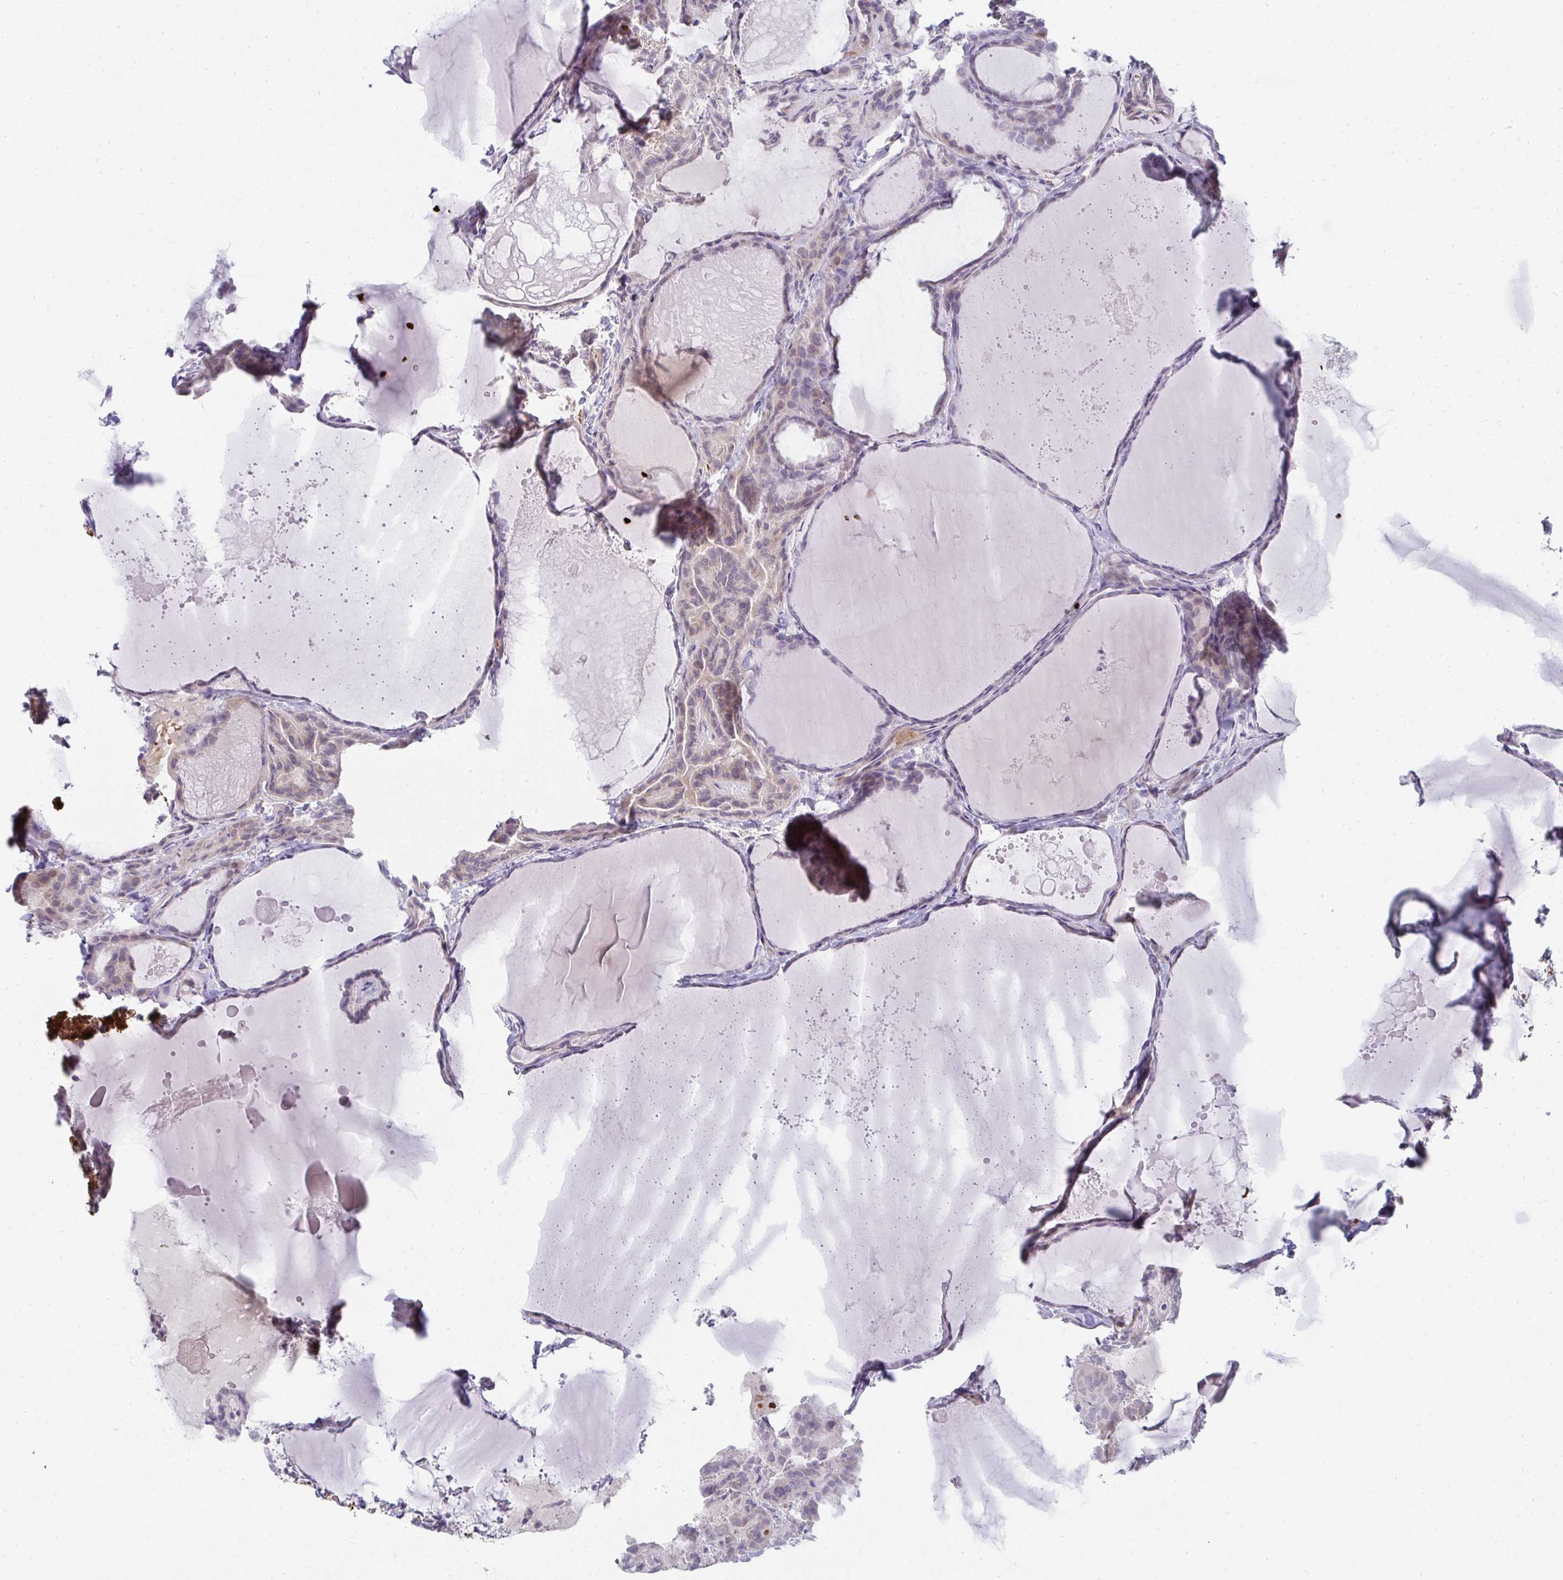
{"staining": {"intensity": "negative", "quantity": "none", "location": "none"}, "tissue": "thyroid cancer", "cell_type": "Tumor cells", "image_type": "cancer", "snomed": [{"axis": "morphology", "description": "Papillary adenocarcinoma, NOS"}, {"axis": "topography", "description": "Thyroid gland"}], "caption": "The micrograph displays no significant positivity in tumor cells of thyroid cancer (papillary adenocarcinoma).", "gene": "SHB", "patient": {"sex": "female", "age": 46}}